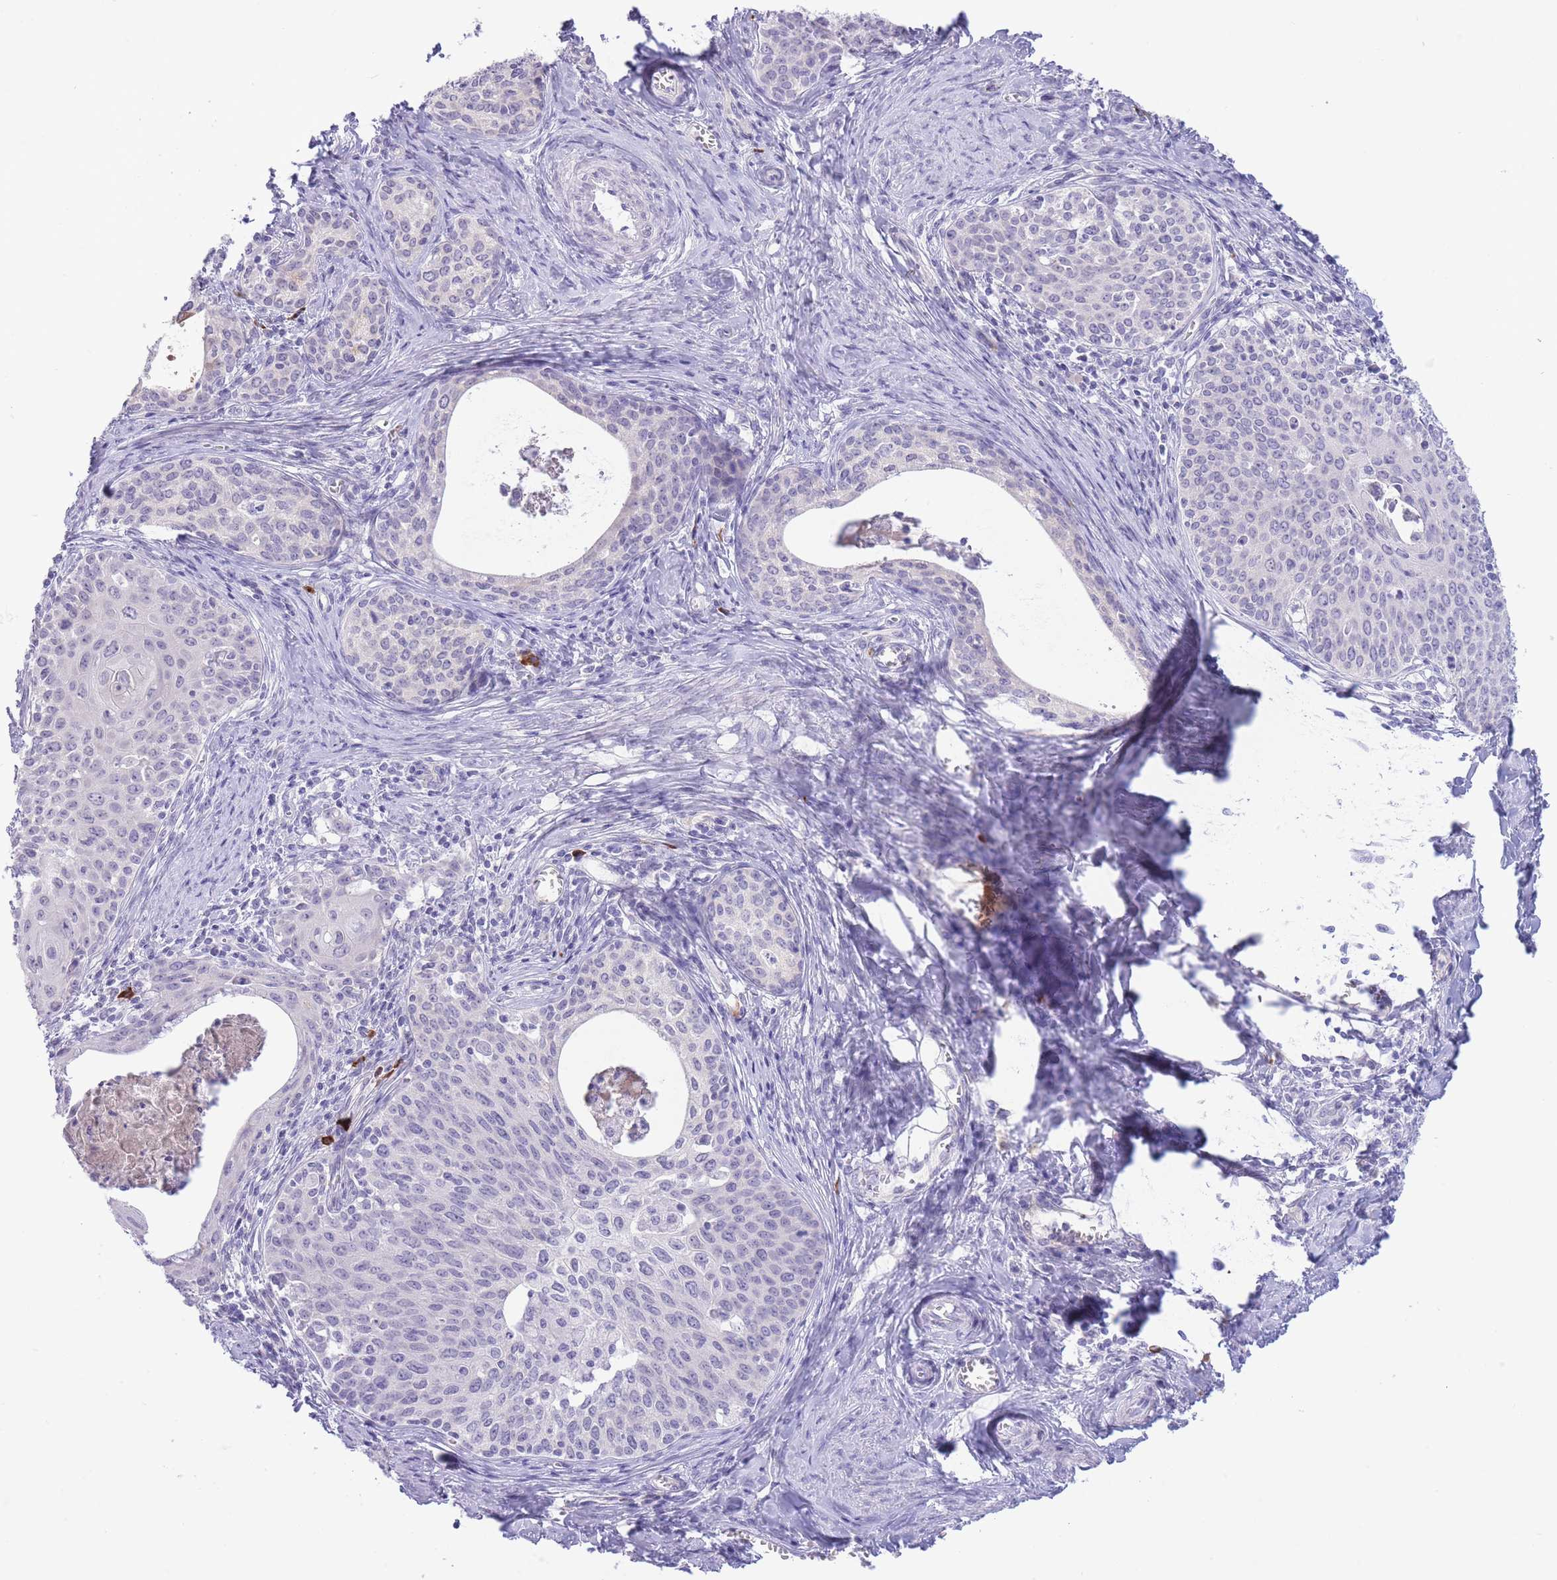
{"staining": {"intensity": "negative", "quantity": "none", "location": "none"}, "tissue": "cervical cancer", "cell_type": "Tumor cells", "image_type": "cancer", "snomed": [{"axis": "morphology", "description": "Squamous cell carcinoma, NOS"}, {"axis": "morphology", "description": "Adenocarcinoma, NOS"}, {"axis": "topography", "description": "Cervix"}], "caption": "The photomicrograph reveals no staining of tumor cells in cervical cancer (adenocarcinoma).", "gene": "ASAP3", "patient": {"sex": "female", "age": 52}}